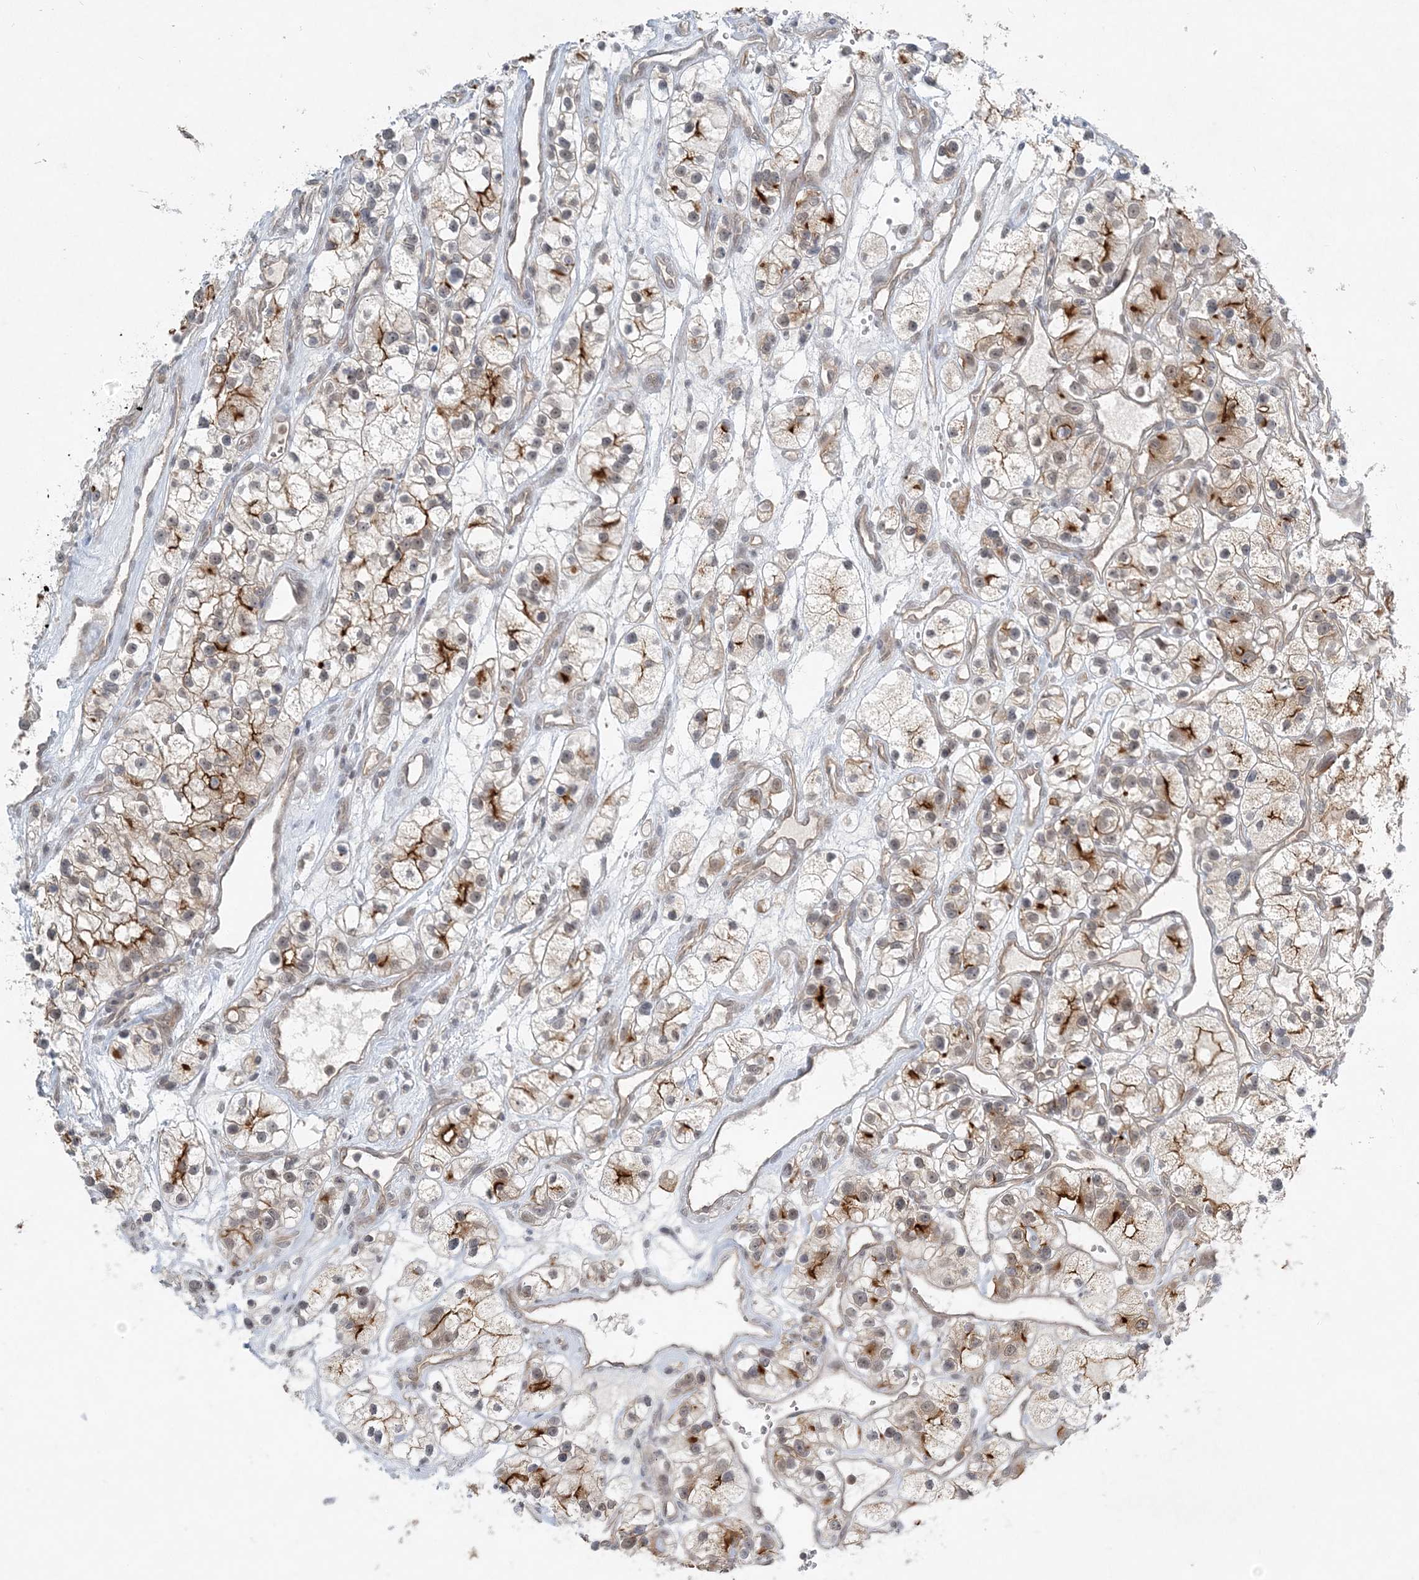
{"staining": {"intensity": "strong", "quantity": "<25%", "location": "cytoplasmic/membranous"}, "tissue": "renal cancer", "cell_type": "Tumor cells", "image_type": "cancer", "snomed": [{"axis": "morphology", "description": "Adenocarcinoma, NOS"}, {"axis": "topography", "description": "Kidney"}], "caption": "Immunohistochemical staining of renal cancer reveals medium levels of strong cytoplasmic/membranous positivity in about <25% of tumor cells. The staining is performed using DAB brown chromogen to label protein expression. The nuclei are counter-stained blue using hematoxylin.", "gene": "ATP11A", "patient": {"sex": "female", "age": 57}}